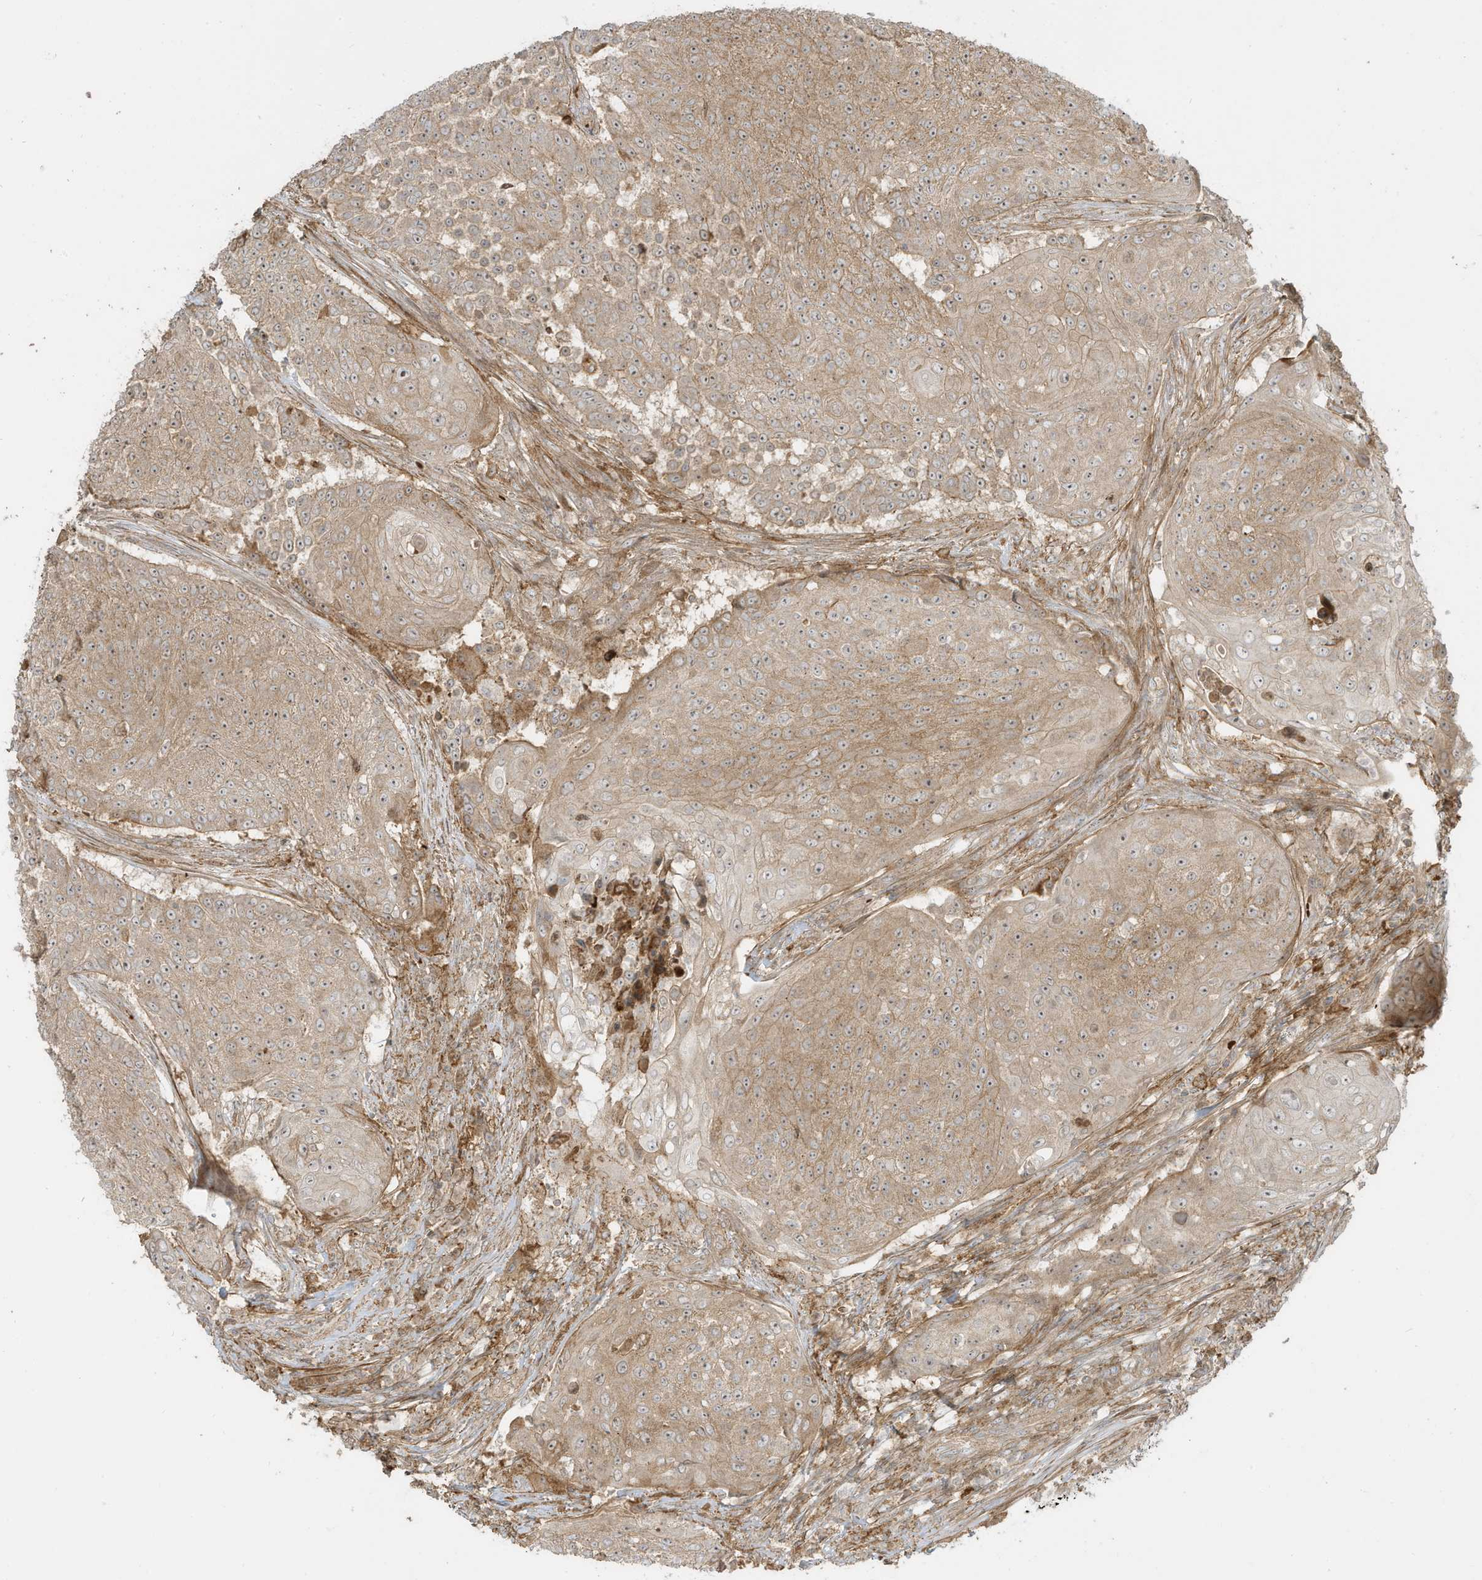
{"staining": {"intensity": "weak", "quantity": ">75%", "location": "cytoplasmic/membranous"}, "tissue": "urothelial cancer", "cell_type": "Tumor cells", "image_type": "cancer", "snomed": [{"axis": "morphology", "description": "Urothelial carcinoma, High grade"}, {"axis": "topography", "description": "Urinary bladder"}], "caption": "This photomicrograph exhibits urothelial carcinoma (high-grade) stained with IHC to label a protein in brown. The cytoplasmic/membranous of tumor cells show weak positivity for the protein. Nuclei are counter-stained blue.", "gene": "ENTR1", "patient": {"sex": "female", "age": 63}}